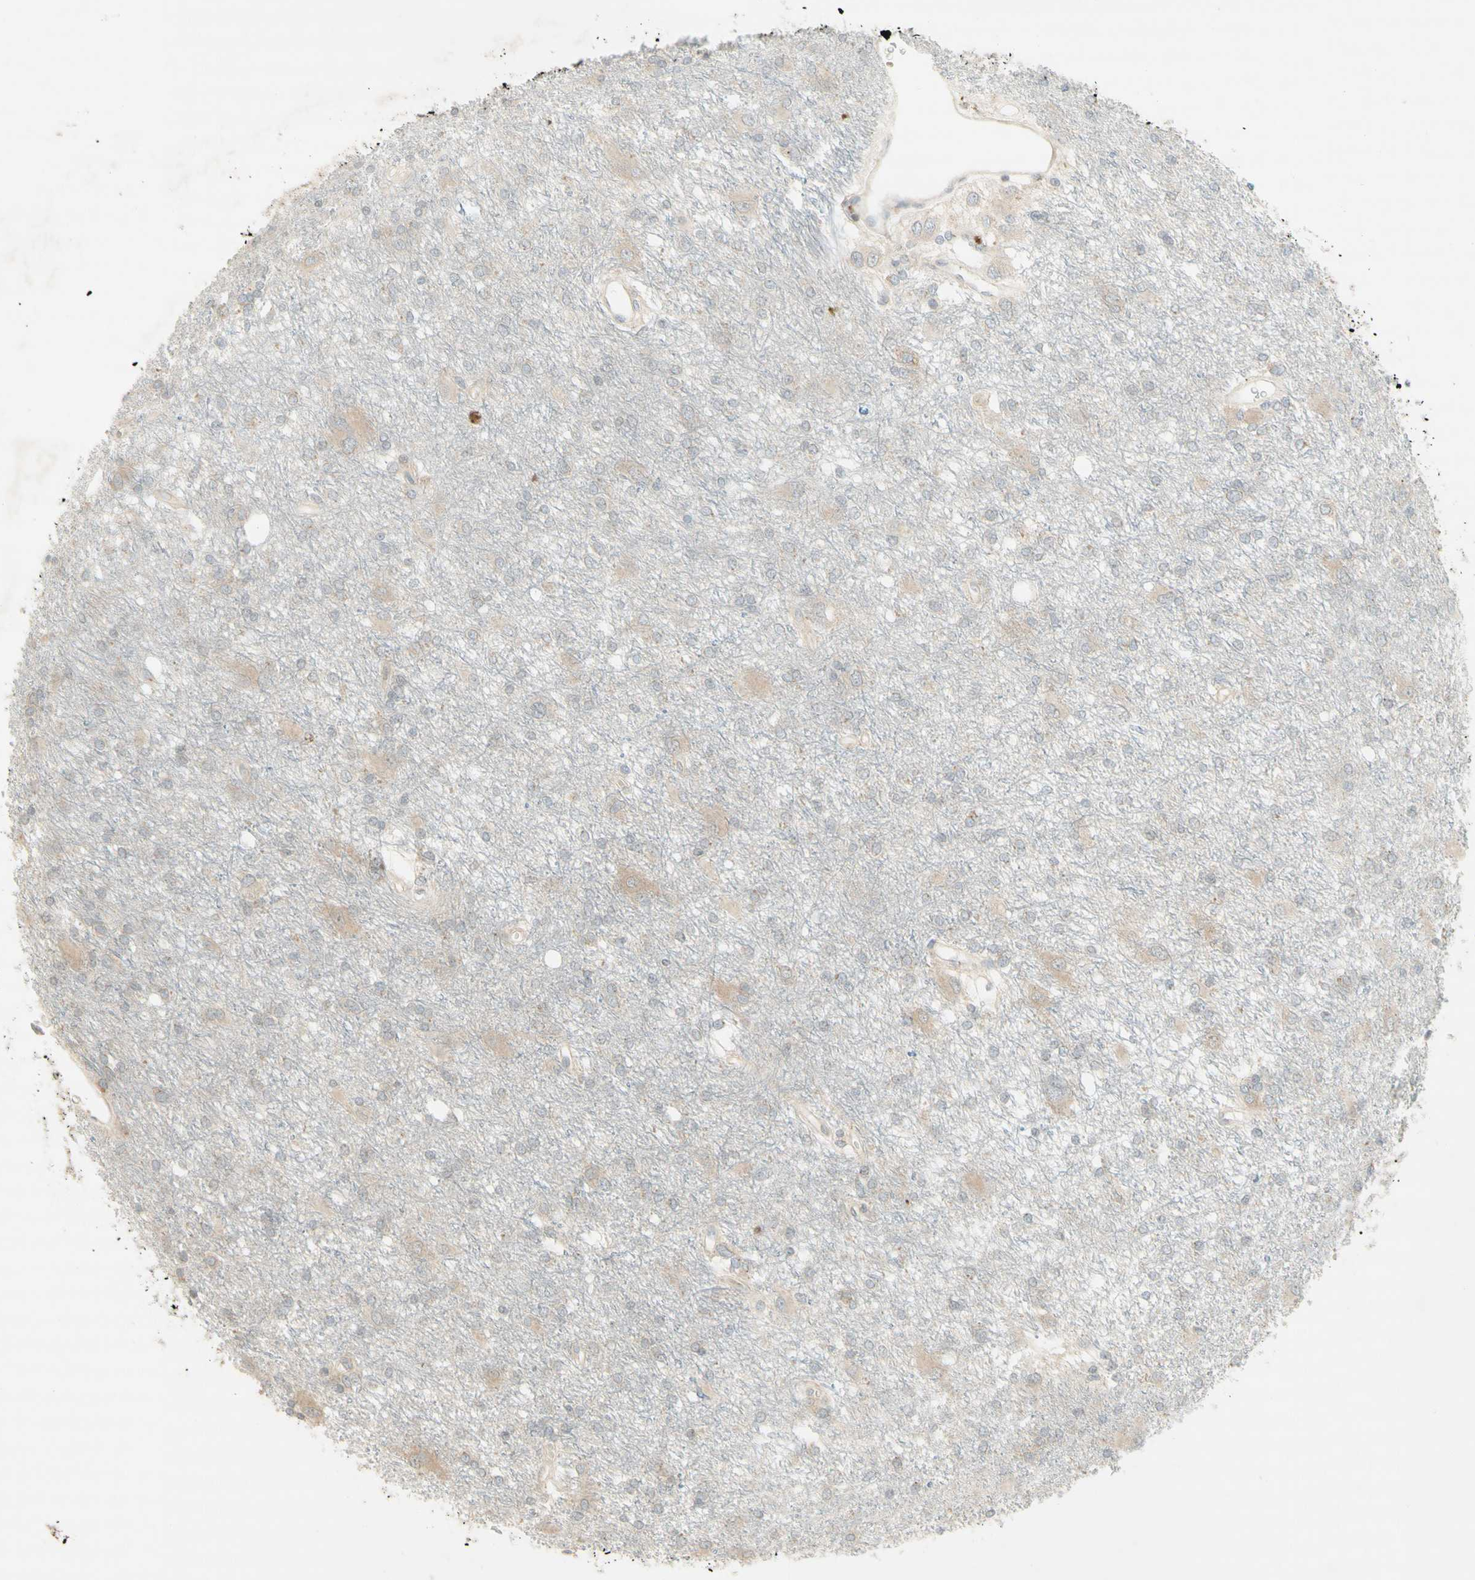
{"staining": {"intensity": "weak", "quantity": "<25%", "location": "cytoplasmic/membranous"}, "tissue": "glioma", "cell_type": "Tumor cells", "image_type": "cancer", "snomed": [{"axis": "morphology", "description": "Glioma, malignant, High grade"}, {"axis": "topography", "description": "Brain"}], "caption": "Tumor cells are negative for protein expression in human glioma. (Brightfield microscopy of DAB (3,3'-diaminobenzidine) immunohistochemistry (IHC) at high magnification).", "gene": "ETF1", "patient": {"sex": "female", "age": 59}}